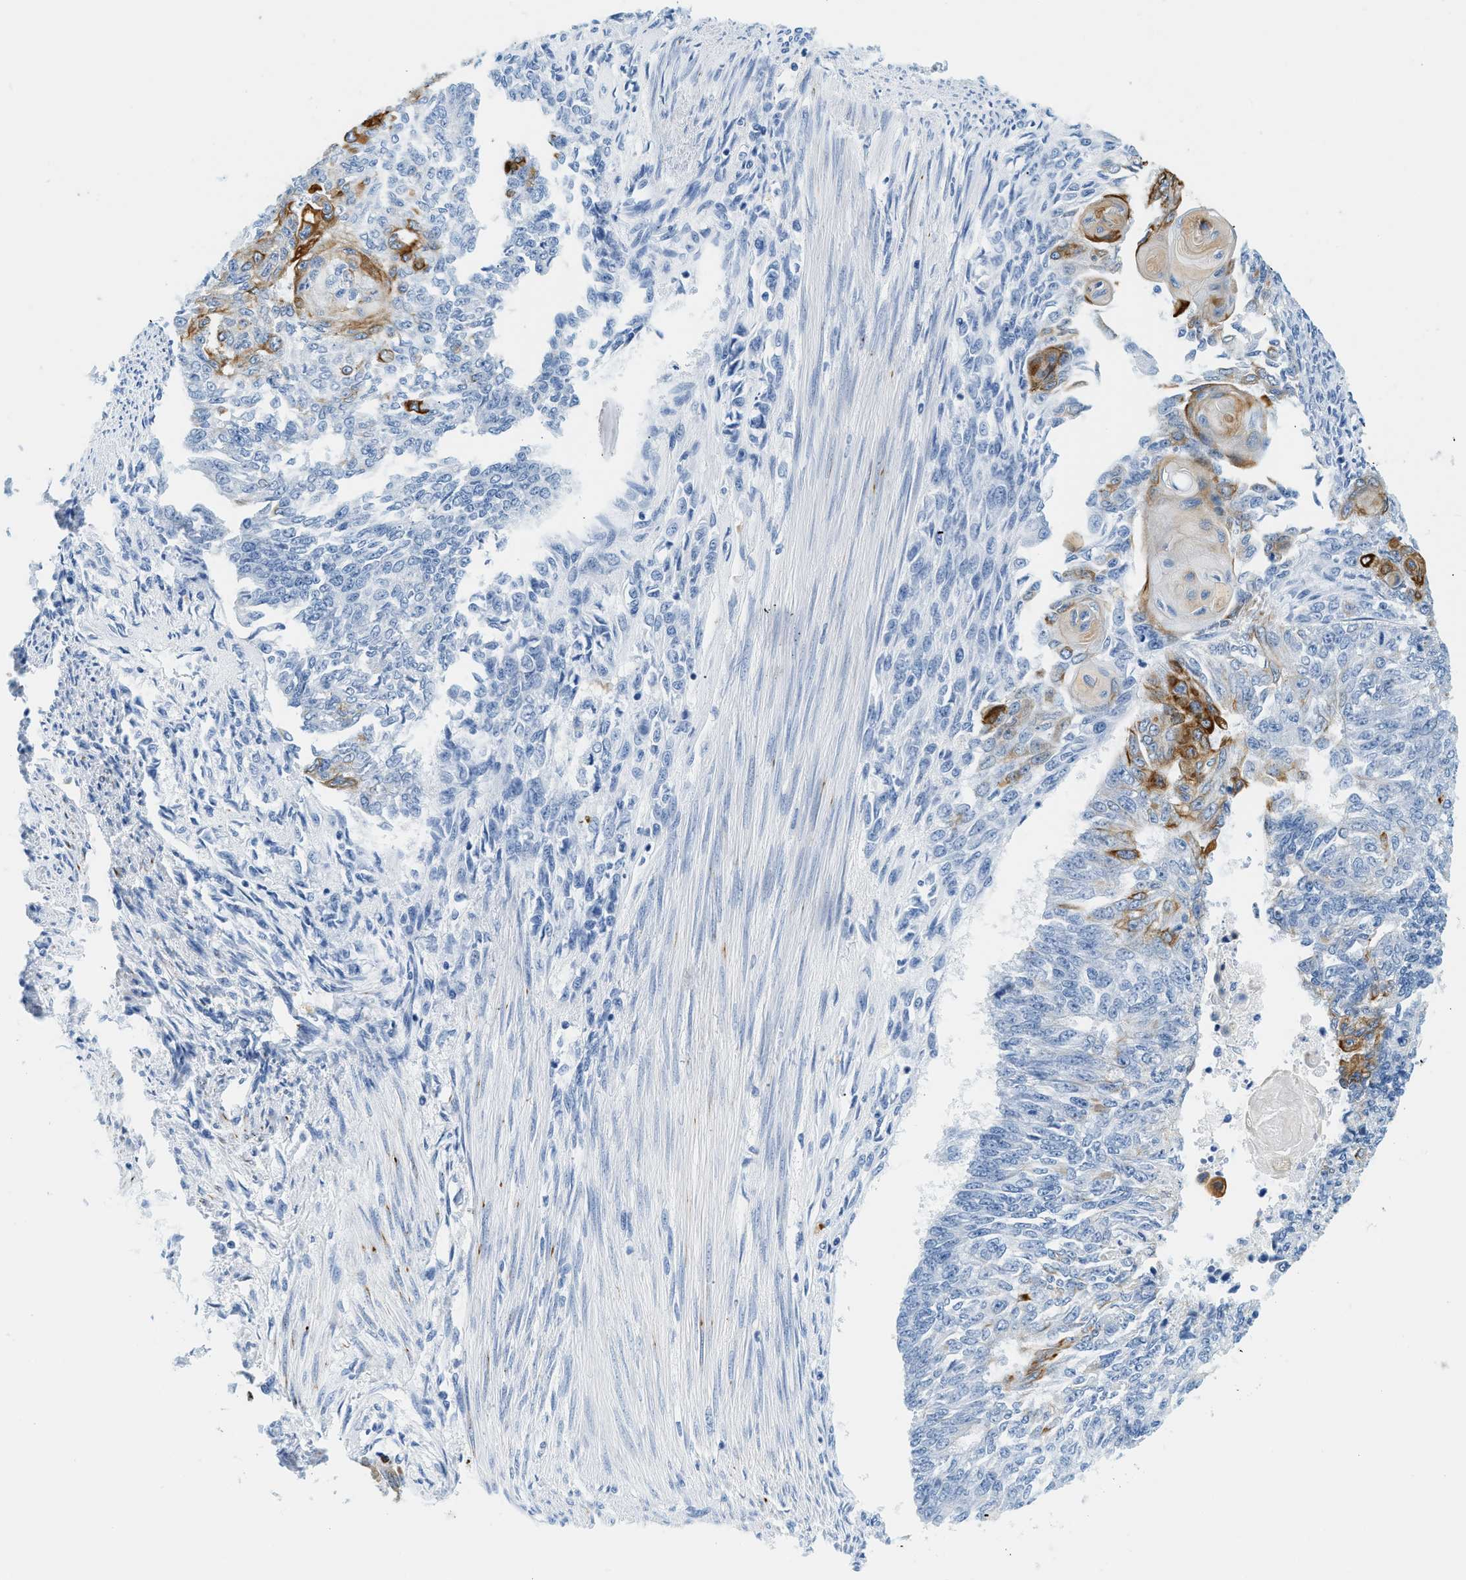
{"staining": {"intensity": "strong", "quantity": "<25%", "location": "cytoplasmic/membranous"}, "tissue": "endometrial cancer", "cell_type": "Tumor cells", "image_type": "cancer", "snomed": [{"axis": "morphology", "description": "Adenocarcinoma, NOS"}, {"axis": "topography", "description": "Endometrium"}], "caption": "Immunohistochemistry (IHC) histopathology image of neoplastic tissue: adenocarcinoma (endometrial) stained using immunohistochemistry (IHC) shows medium levels of strong protein expression localized specifically in the cytoplasmic/membranous of tumor cells, appearing as a cytoplasmic/membranous brown color.", "gene": "STXBP2", "patient": {"sex": "female", "age": 32}}